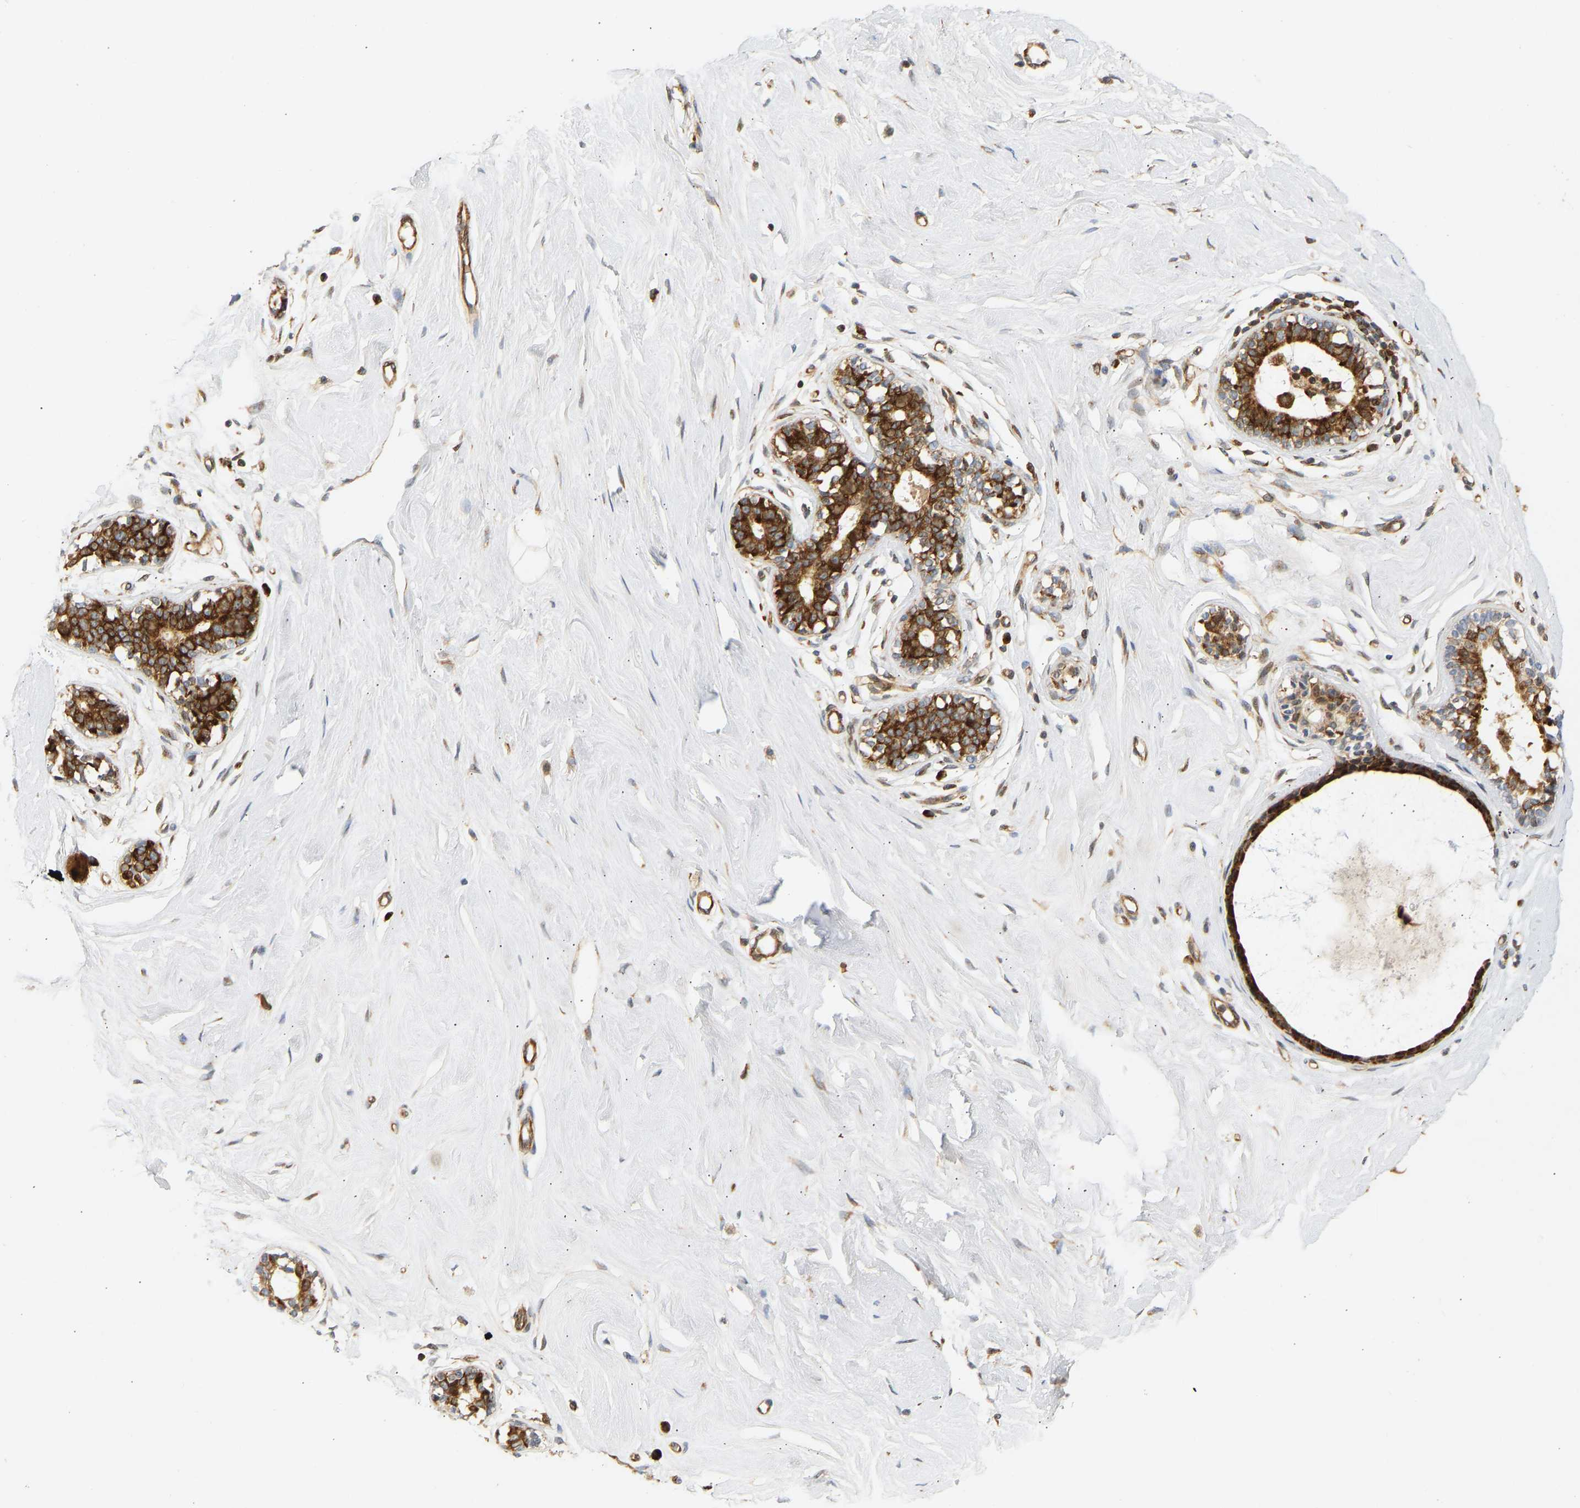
{"staining": {"intensity": "moderate", "quantity": ">75%", "location": "cytoplasmic/membranous"}, "tissue": "breast", "cell_type": "Adipocytes", "image_type": "normal", "snomed": [{"axis": "morphology", "description": "Normal tissue, NOS"}, {"axis": "topography", "description": "Breast"}], "caption": "Immunohistochemical staining of benign breast demonstrates moderate cytoplasmic/membranous protein positivity in approximately >75% of adipocytes.", "gene": "RPS14", "patient": {"sex": "female", "age": 23}}